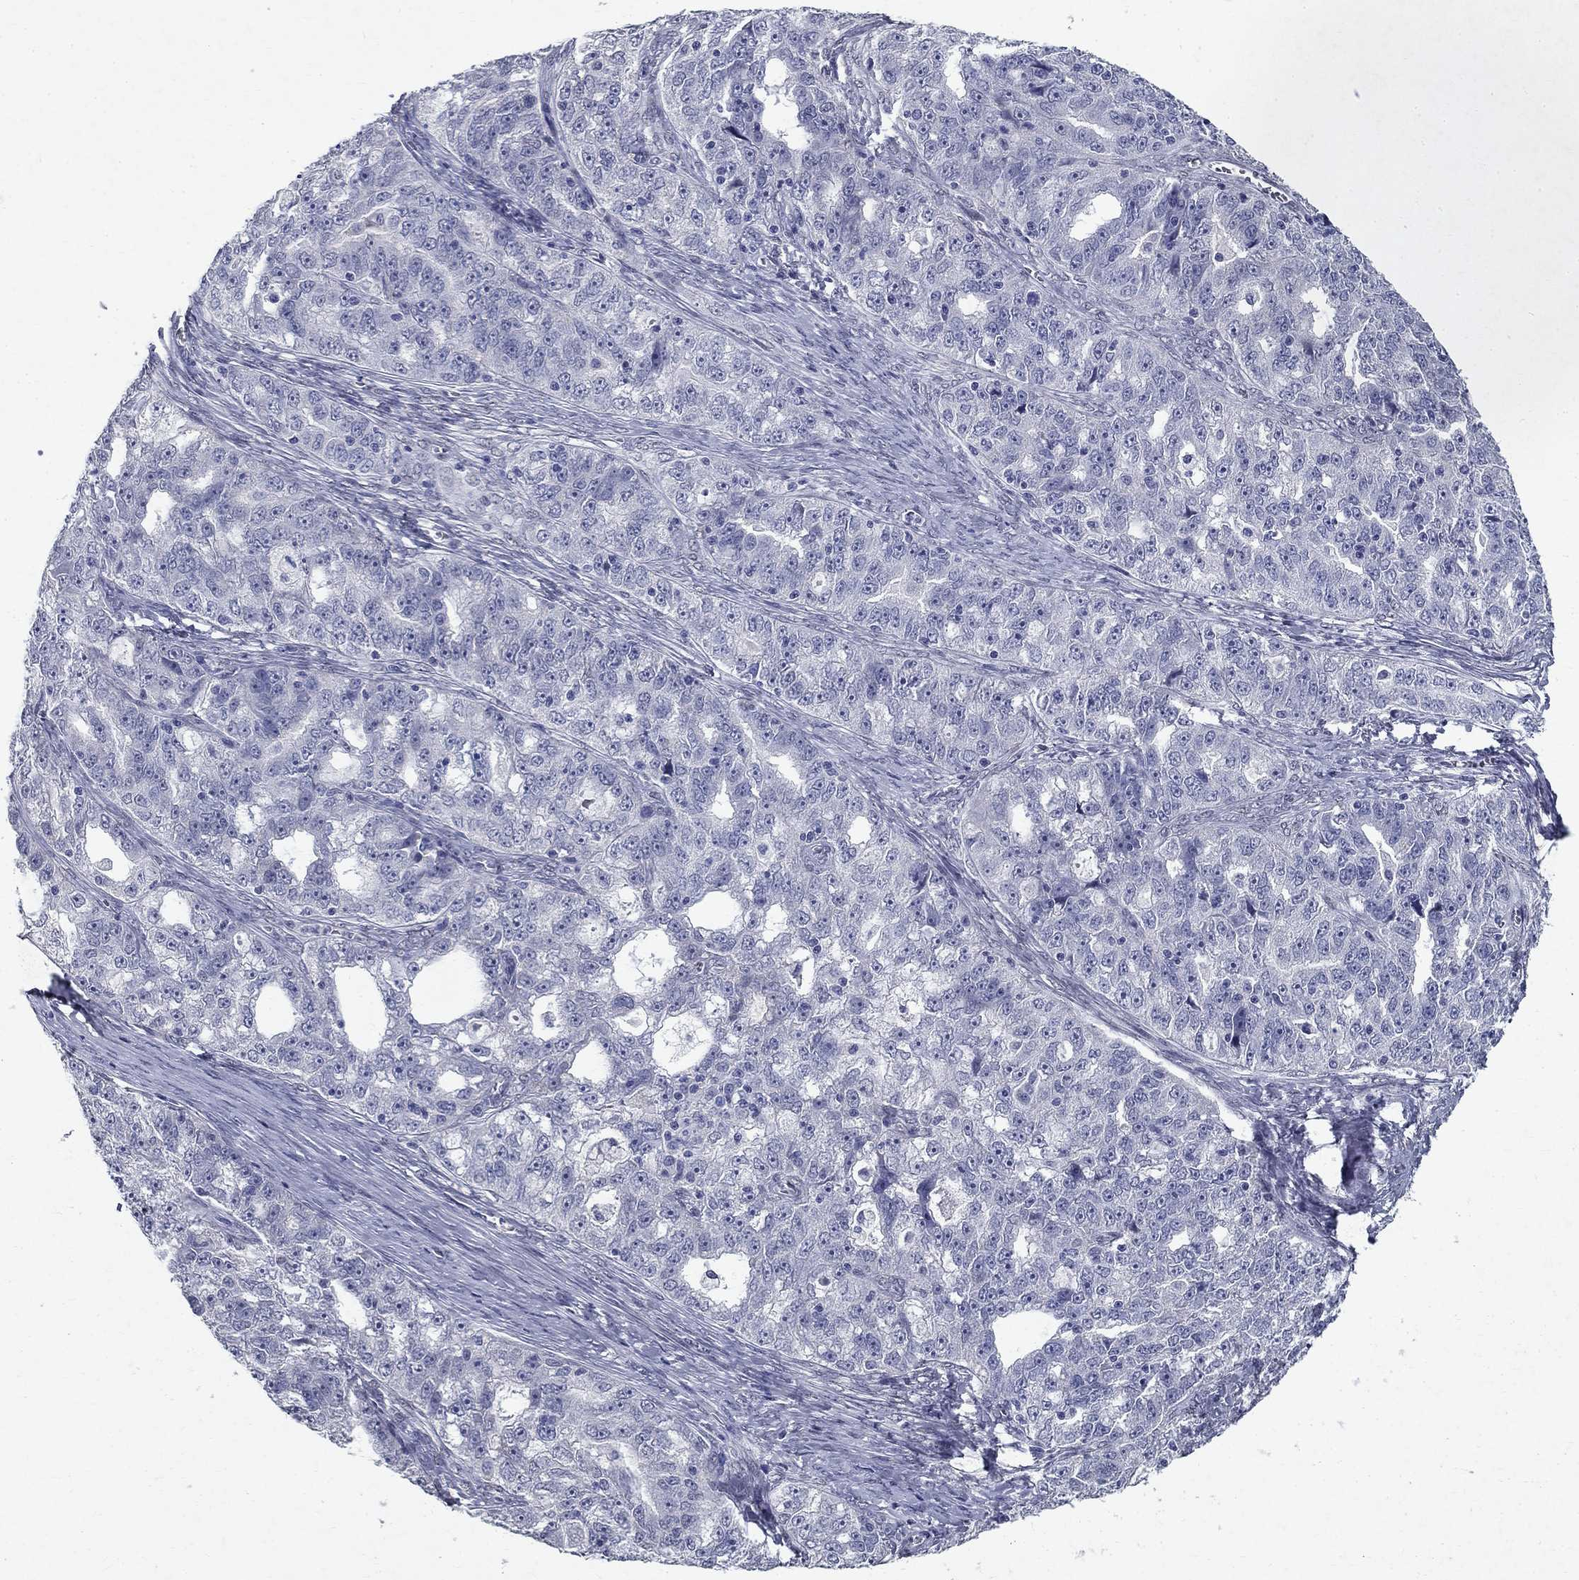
{"staining": {"intensity": "negative", "quantity": "none", "location": "none"}, "tissue": "ovarian cancer", "cell_type": "Tumor cells", "image_type": "cancer", "snomed": [{"axis": "morphology", "description": "Cystadenocarcinoma, serous, NOS"}, {"axis": "topography", "description": "Ovary"}], "caption": "IHC of human ovarian serous cystadenocarcinoma shows no staining in tumor cells. (DAB (3,3'-diaminobenzidine) IHC visualized using brightfield microscopy, high magnification).", "gene": "RBFOX1", "patient": {"sex": "female", "age": 51}}